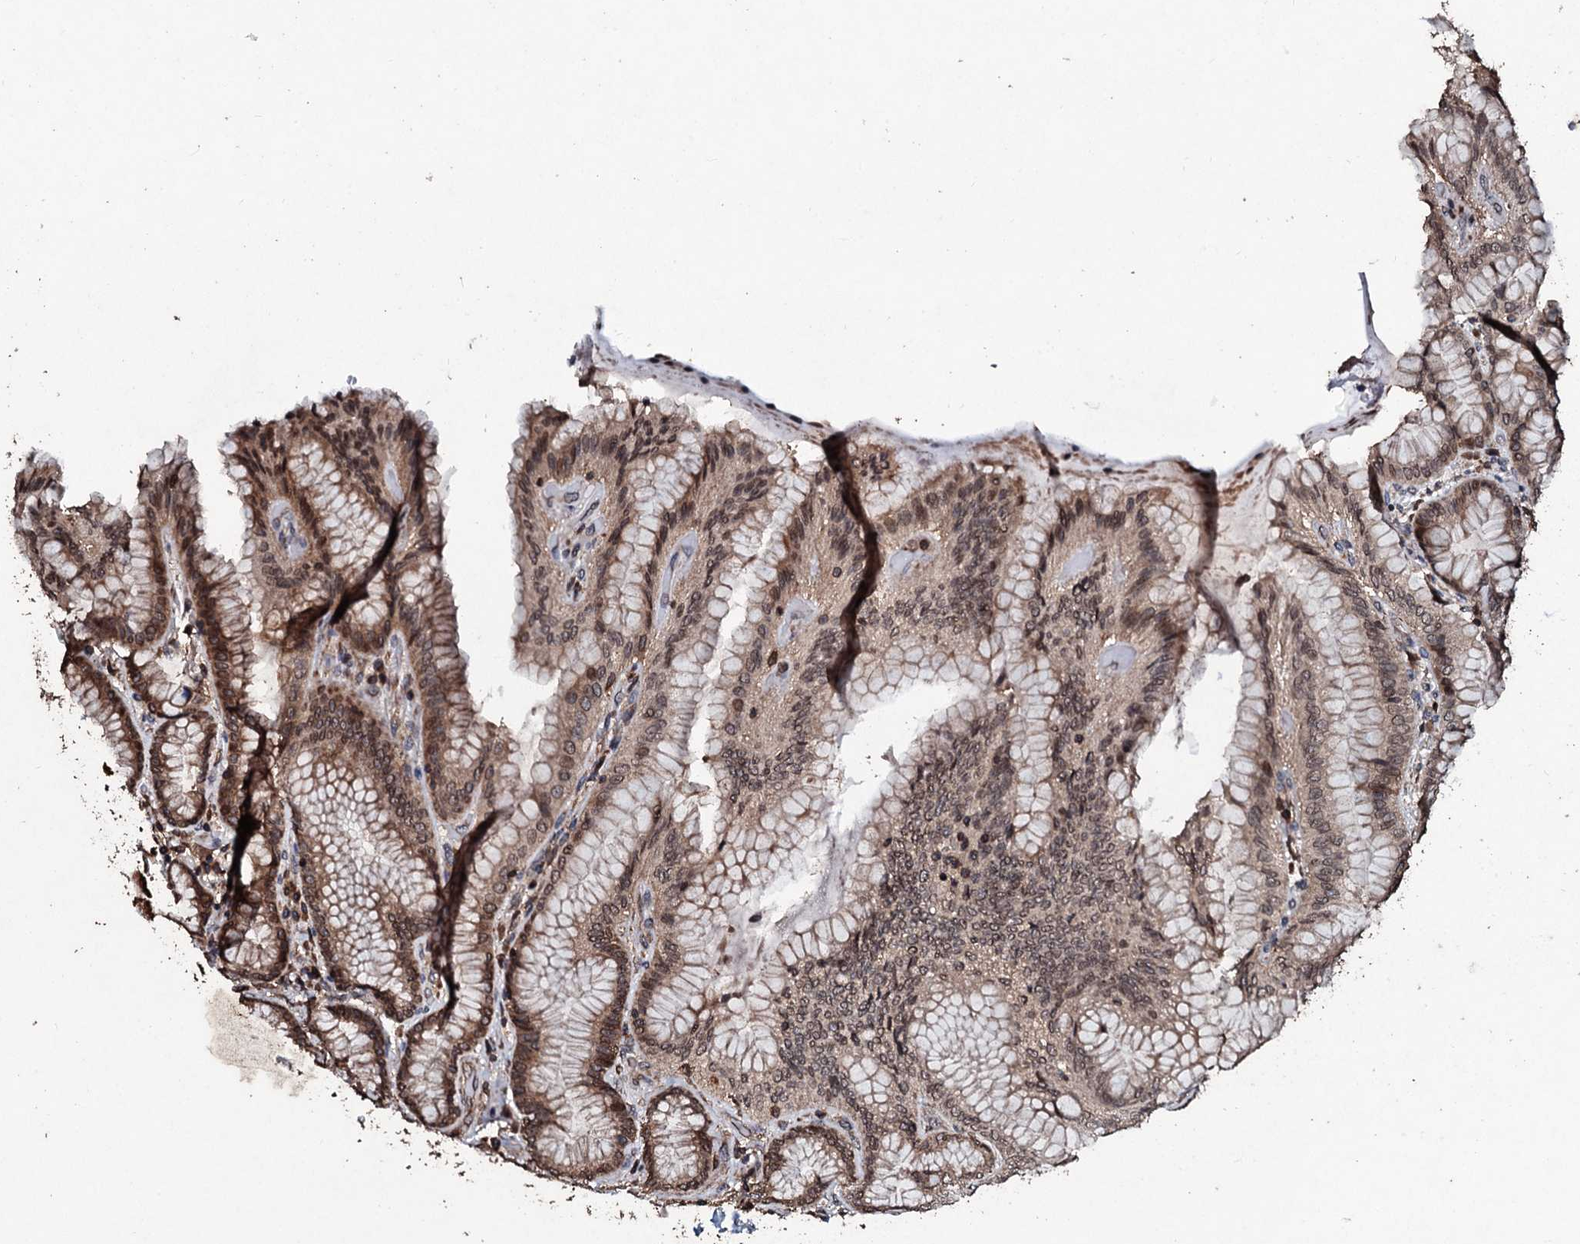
{"staining": {"intensity": "moderate", "quantity": ">75%", "location": "cytoplasmic/membranous,nuclear"}, "tissue": "stomach", "cell_type": "Glandular cells", "image_type": "normal", "snomed": [{"axis": "morphology", "description": "Normal tissue, NOS"}, {"axis": "topography", "description": "Stomach, upper"}, {"axis": "topography", "description": "Stomach, lower"}], "caption": "Protein staining by IHC shows moderate cytoplasmic/membranous,nuclear expression in approximately >75% of glandular cells in benign stomach. Nuclei are stained in blue.", "gene": "SDHAF2", "patient": {"sex": "female", "age": 76}}